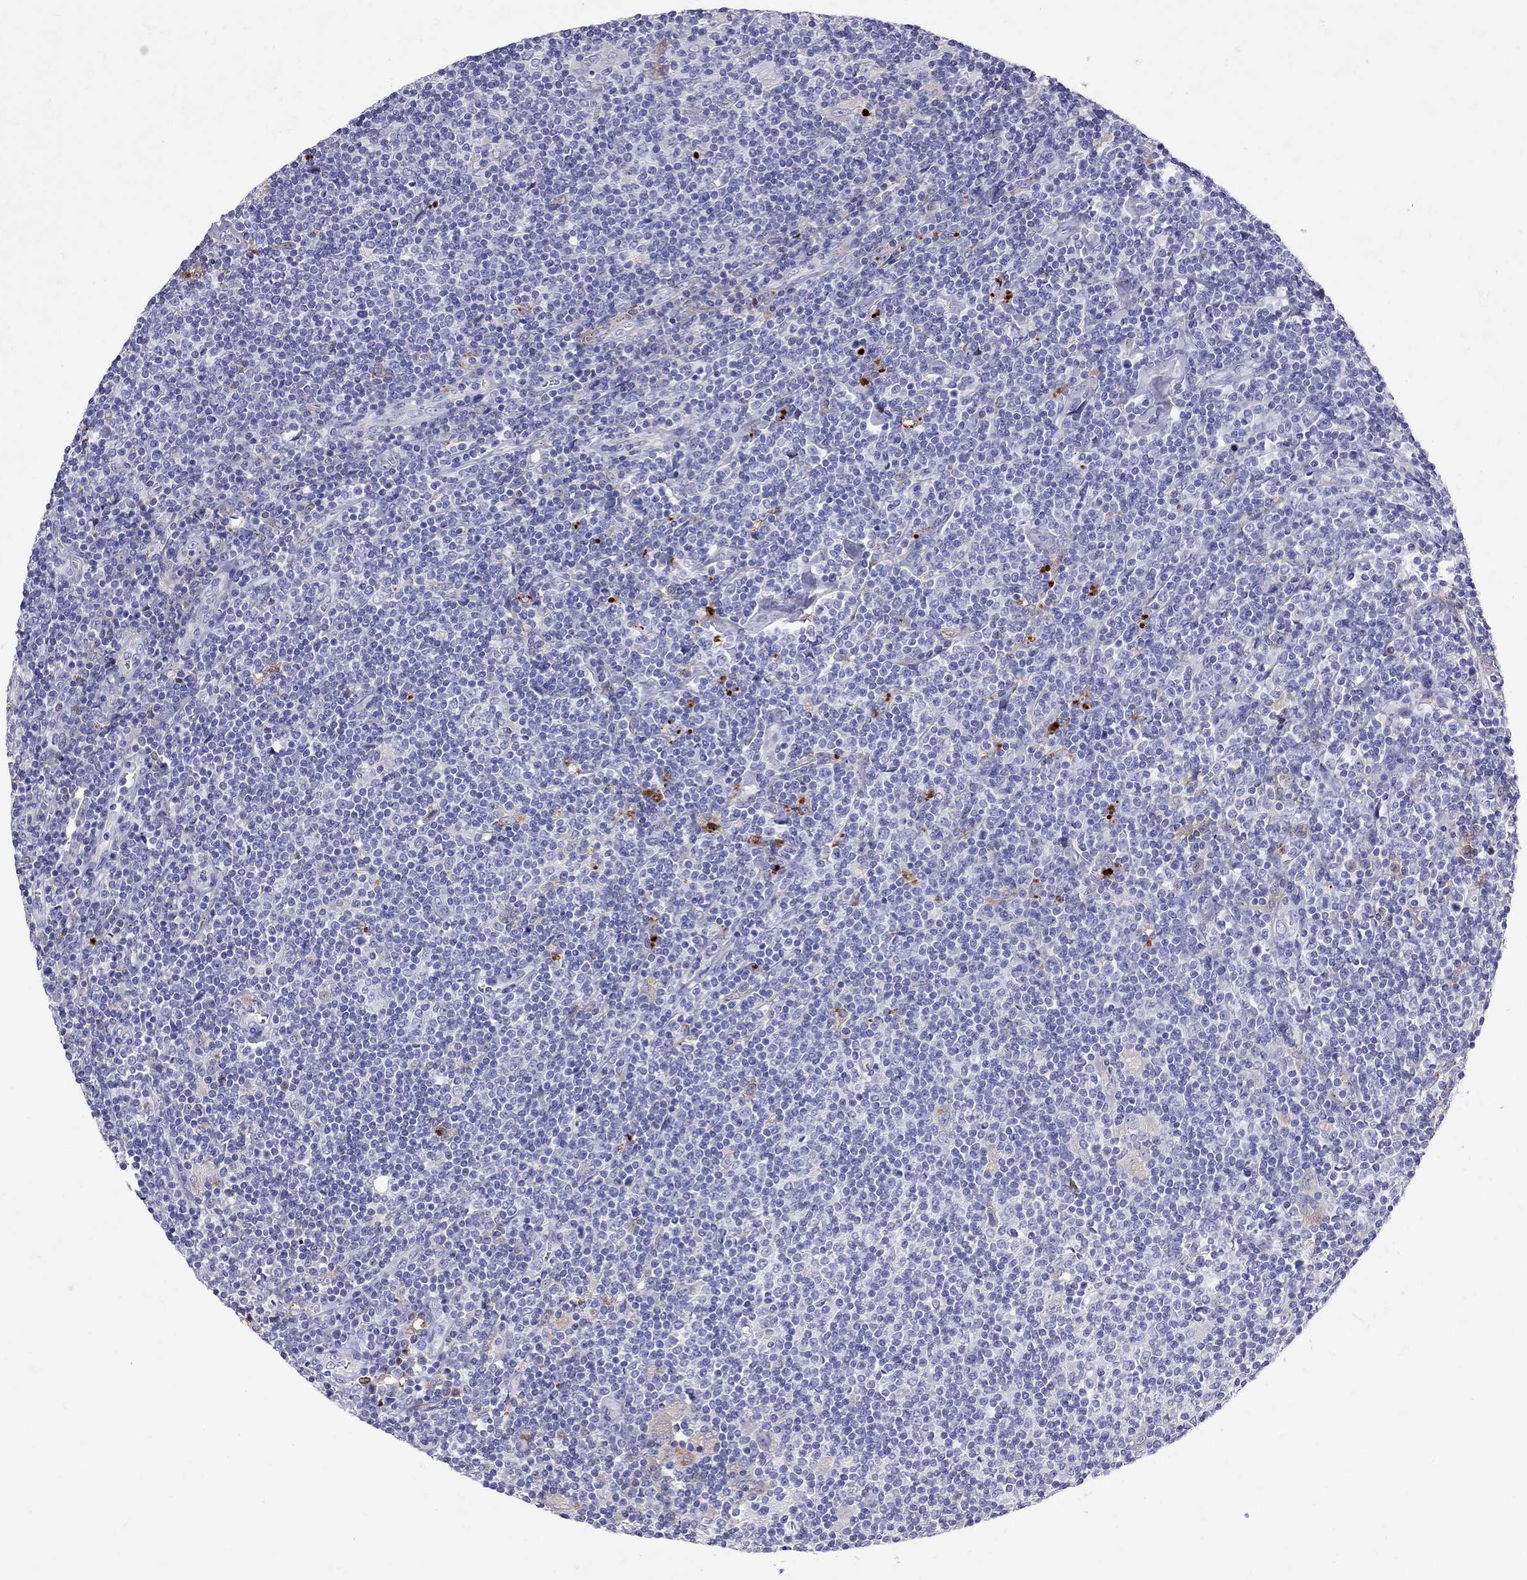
{"staining": {"intensity": "negative", "quantity": "none", "location": "none"}, "tissue": "lymphoma", "cell_type": "Tumor cells", "image_type": "cancer", "snomed": [{"axis": "morphology", "description": "Hodgkin's disease, NOS"}, {"axis": "topography", "description": "Lymph node"}], "caption": "This is a micrograph of IHC staining of lymphoma, which shows no staining in tumor cells.", "gene": "SERPINA3", "patient": {"sex": "male", "age": 40}}